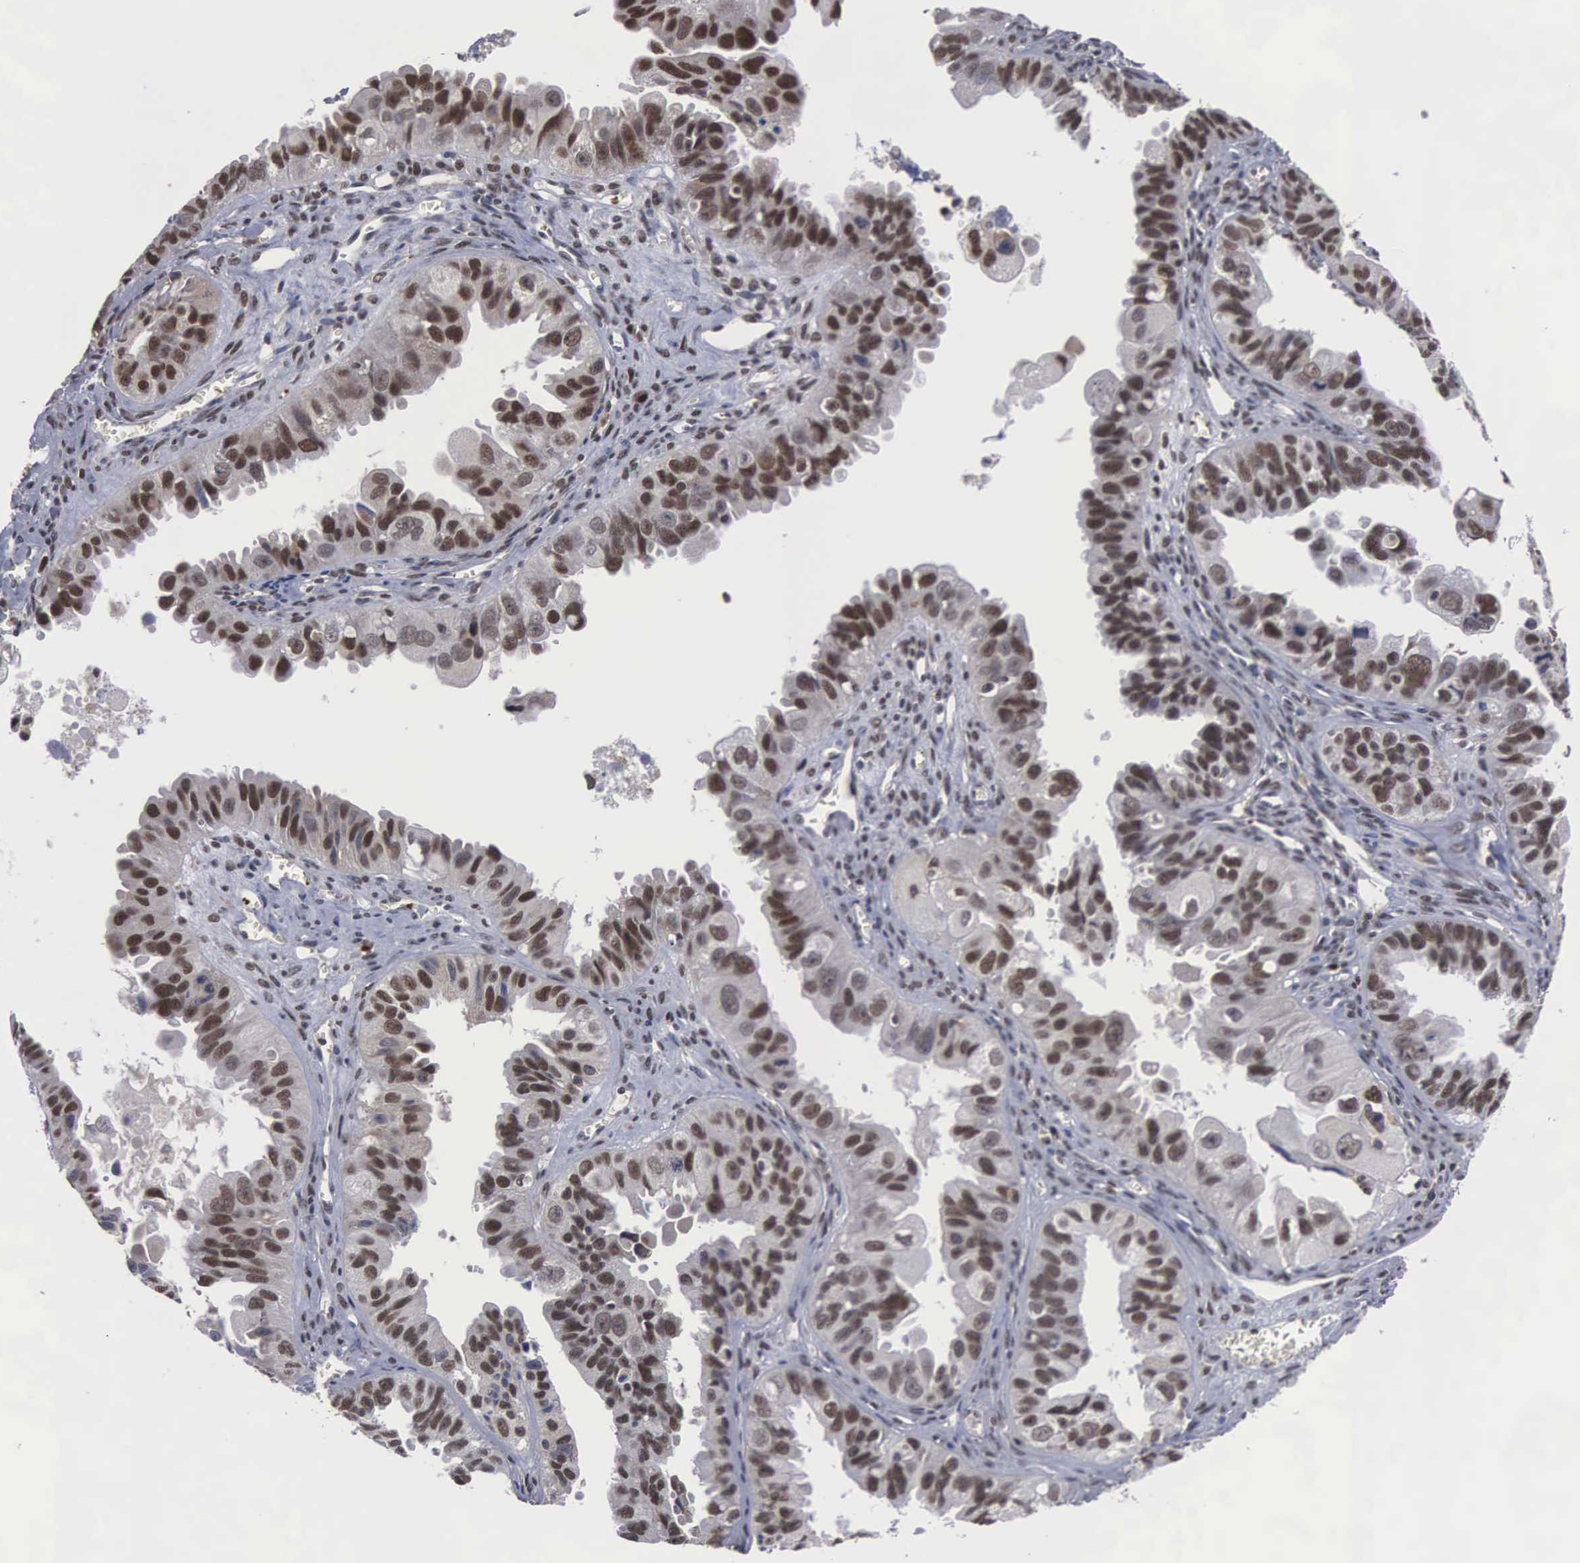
{"staining": {"intensity": "moderate", "quantity": ">75%", "location": "nuclear"}, "tissue": "ovarian cancer", "cell_type": "Tumor cells", "image_type": "cancer", "snomed": [{"axis": "morphology", "description": "Carcinoma, endometroid"}, {"axis": "topography", "description": "Ovary"}], "caption": "Protein staining shows moderate nuclear staining in about >75% of tumor cells in endometroid carcinoma (ovarian). The protein of interest is stained brown, and the nuclei are stained in blue (DAB IHC with brightfield microscopy, high magnification).", "gene": "TRMT5", "patient": {"sex": "female", "age": 85}}